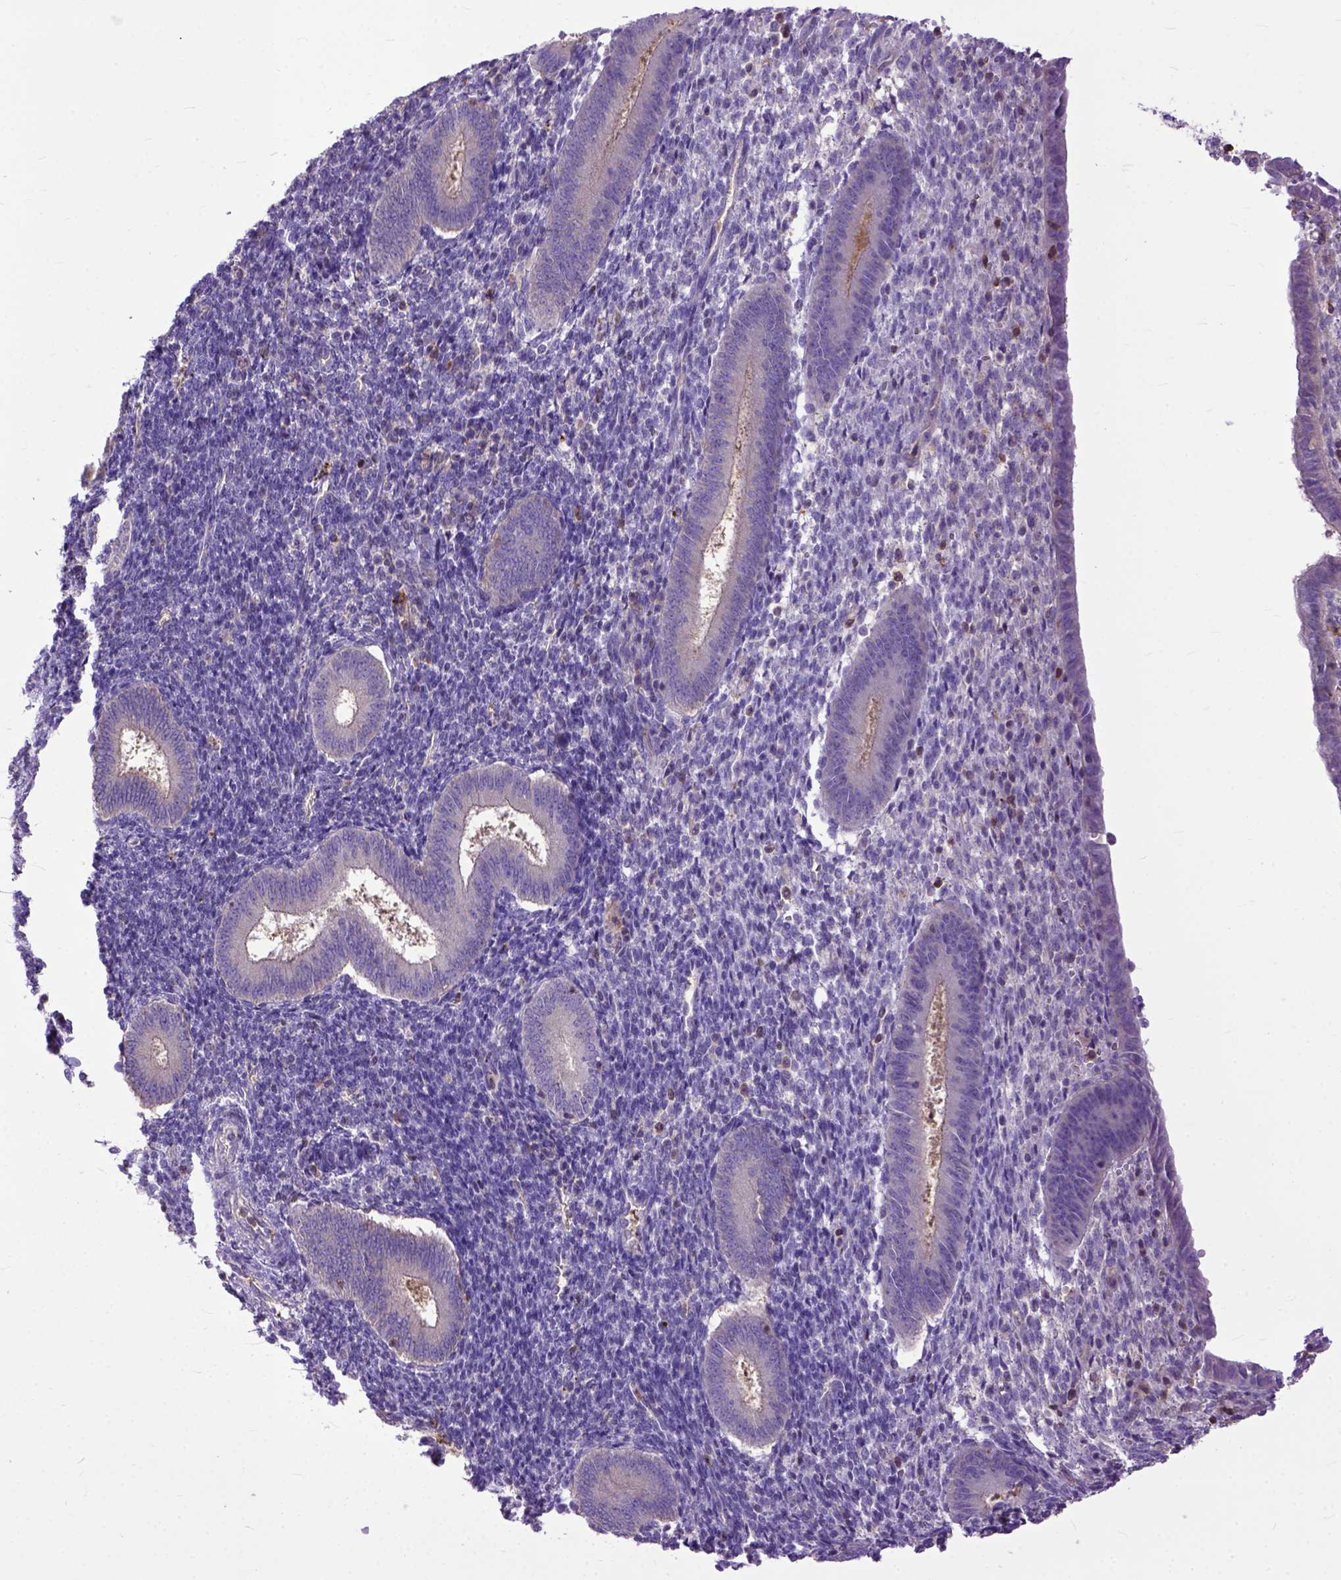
{"staining": {"intensity": "weak", "quantity": "<25%", "location": "cytoplasmic/membranous,nuclear"}, "tissue": "endometrium", "cell_type": "Cells in endometrial stroma", "image_type": "normal", "snomed": [{"axis": "morphology", "description": "Normal tissue, NOS"}, {"axis": "topography", "description": "Endometrium"}], "caption": "Human endometrium stained for a protein using IHC exhibits no expression in cells in endometrial stroma.", "gene": "NAMPT", "patient": {"sex": "female", "age": 25}}